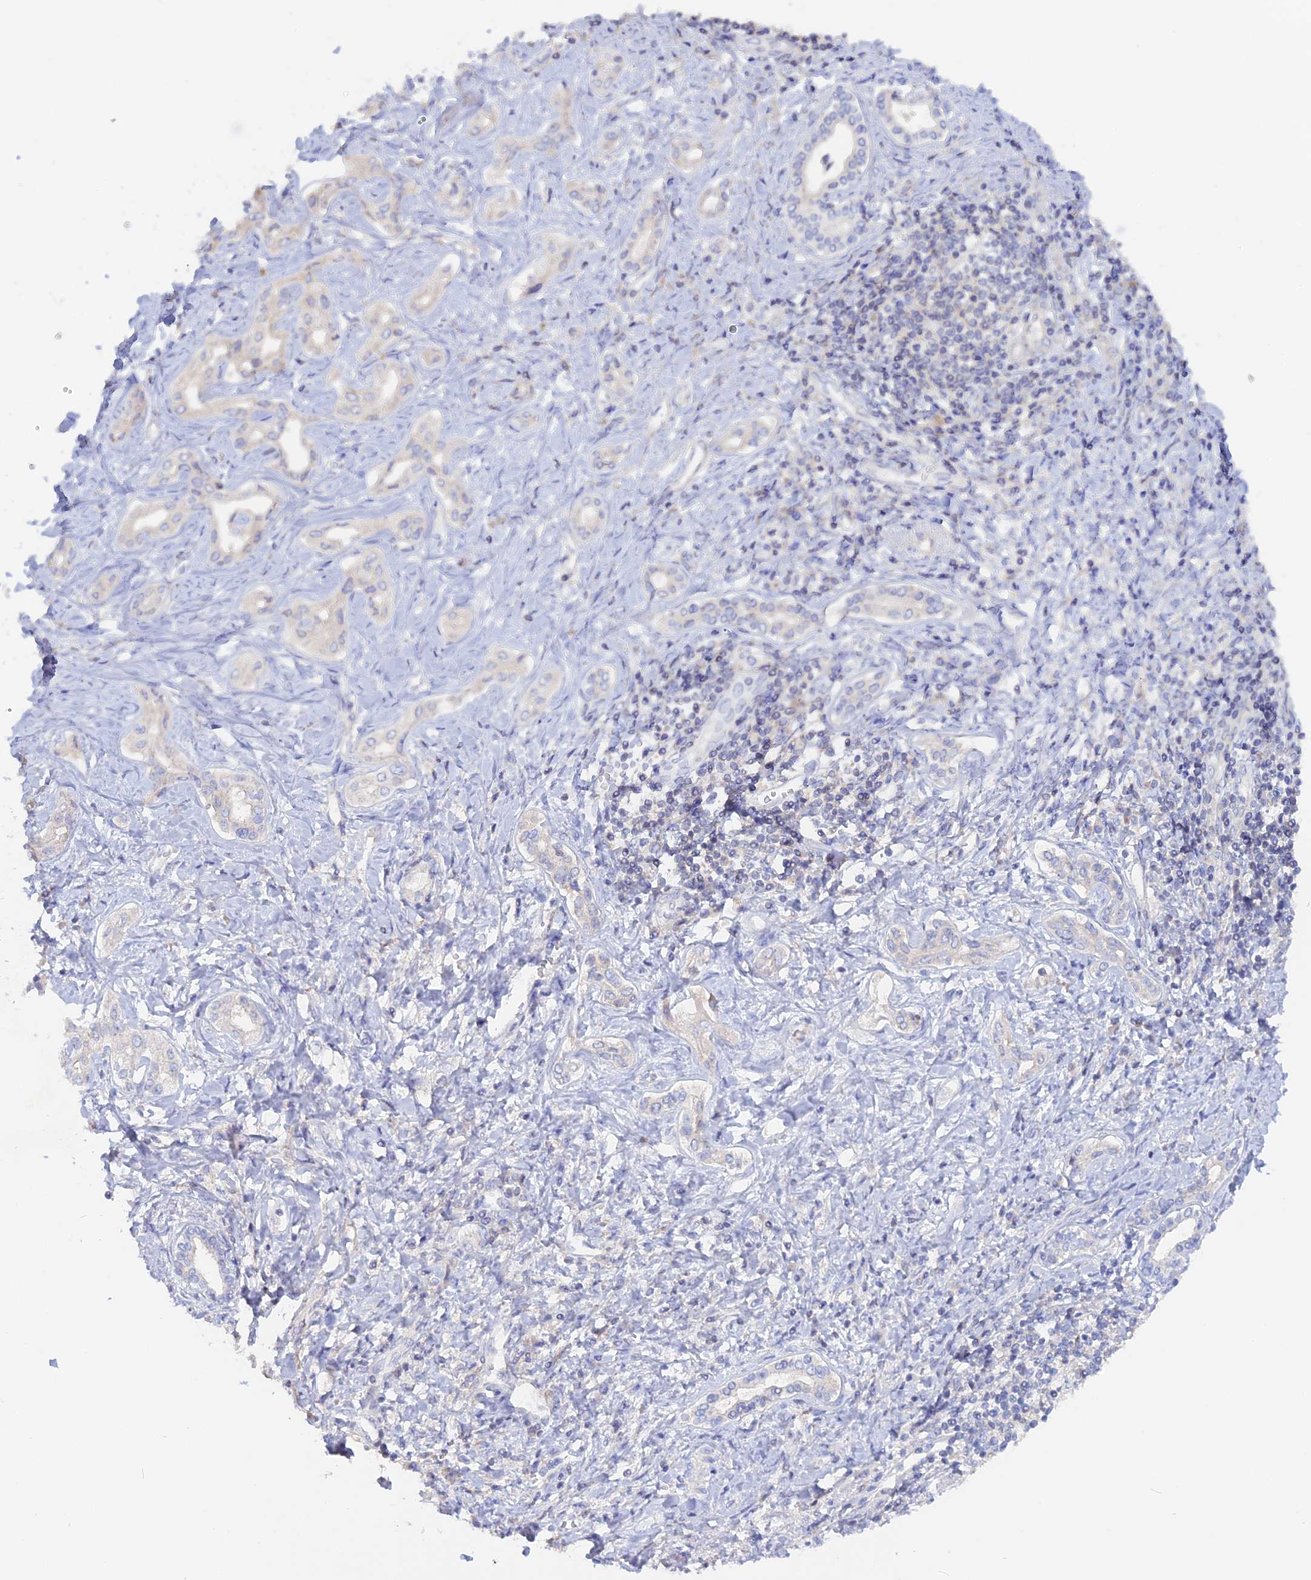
{"staining": {"intensity": "negative", "quantity": "none", "location": "none"}, "tissue": "liver cancer", "cell_type": "Tumor cells", "image_type": "cancer", "snomed": [{"axis": "morphology", "description": "Cholangiocarcinoma"}, {"axis": "topography", "description": "Liver"}], "caption": "Human liver cholangiocarcinoma stained for a protein using immunohistochemistry (IHC) exhibits no expression in tumor cells.", "gene": "ADGRA1", "patient": {"sex": "female", "age": 77}}